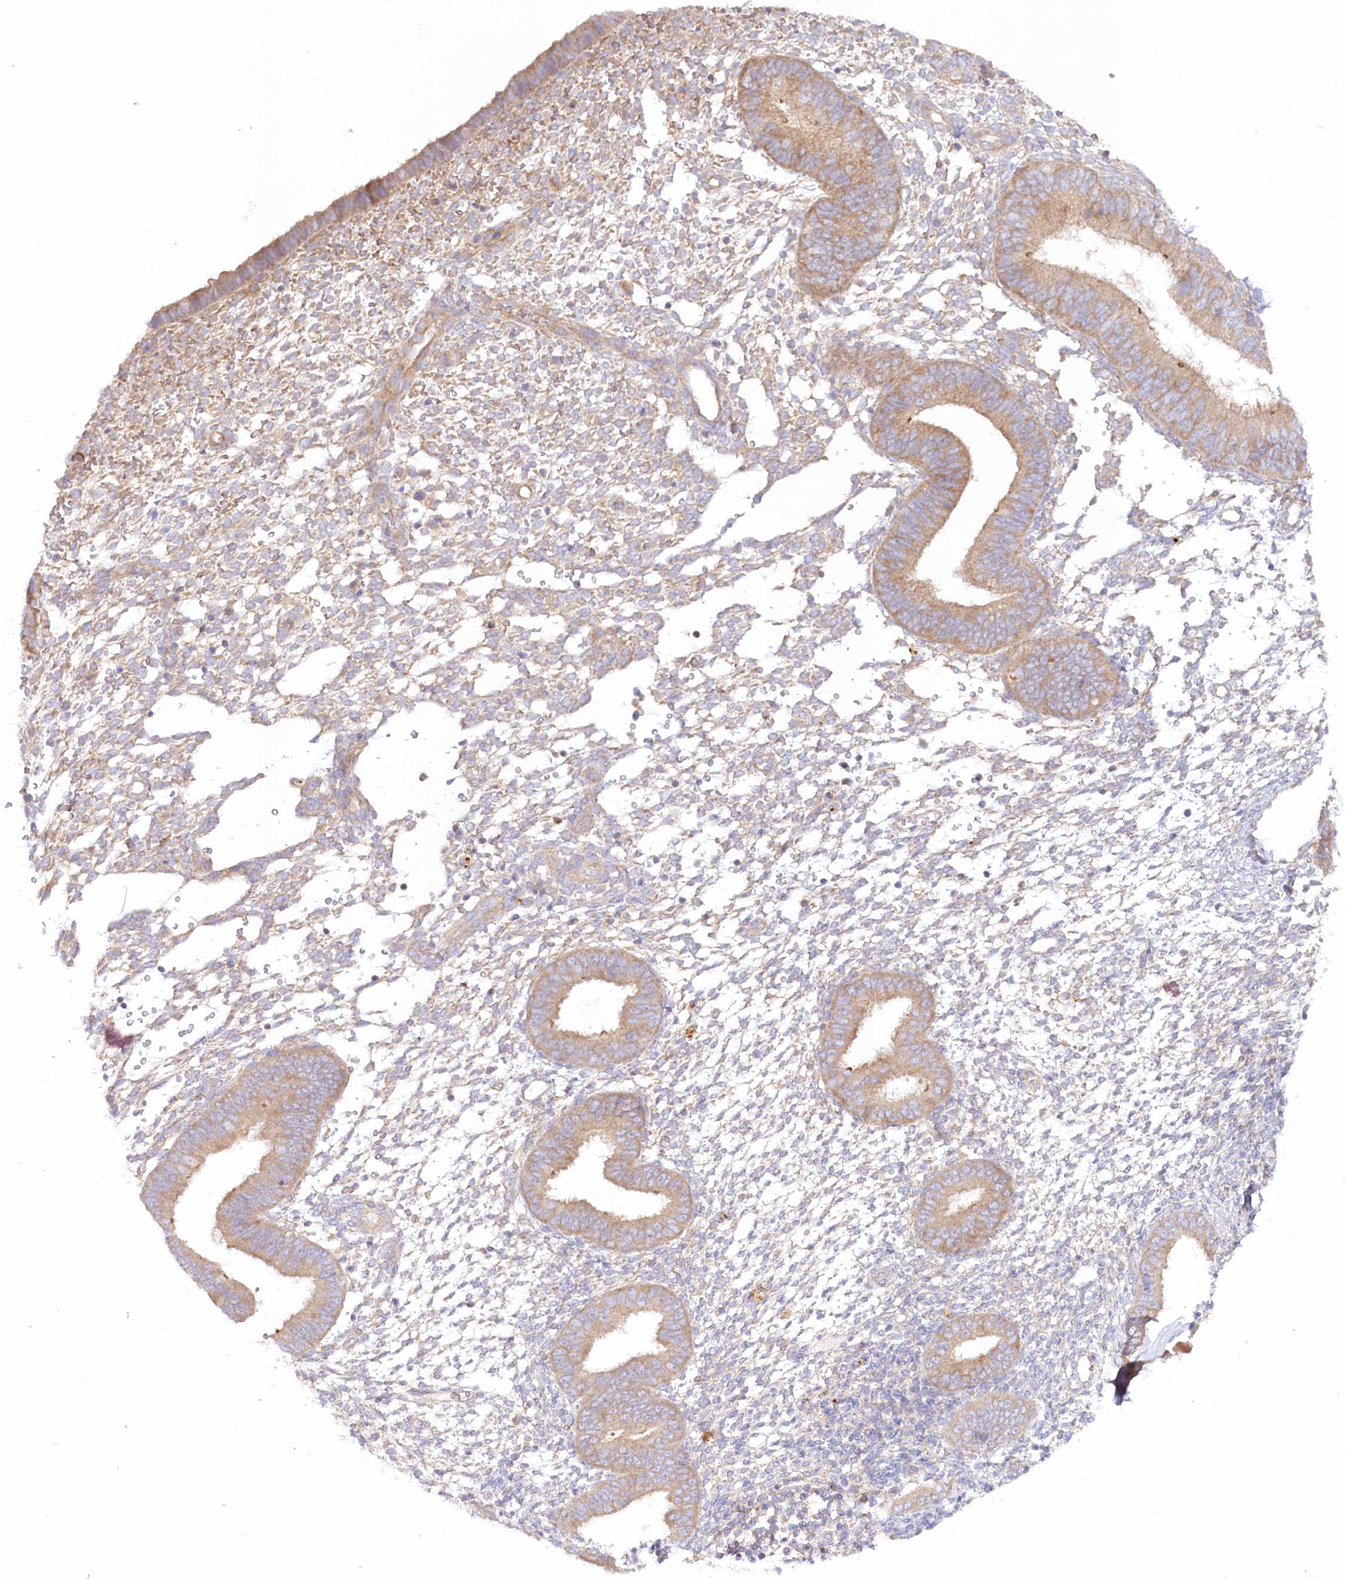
{"staining": {"intensity": "moderate", "quantity": "<25%", "location": "cytoplasmic/membranous"}, "tissue": "endometrium", "cell_type": "Cells in endometrial stroma", "image_type": "normal", "snomed": [{"axis": "morphology", "description": "Normal tissue, NOS"}, {"axis": "topography", "description": "Uterus"}, {"axis": "topography", "description": "Endometrium"}], "caption": "Brown immunohistochemical staining in unremarkable endometrium shows moderate cytoplasmic/membranous positivity in about <25% of cells in endometrial stroma.", "gene": "TNIP1", "patient": {"sex": "female", "age": 48}}